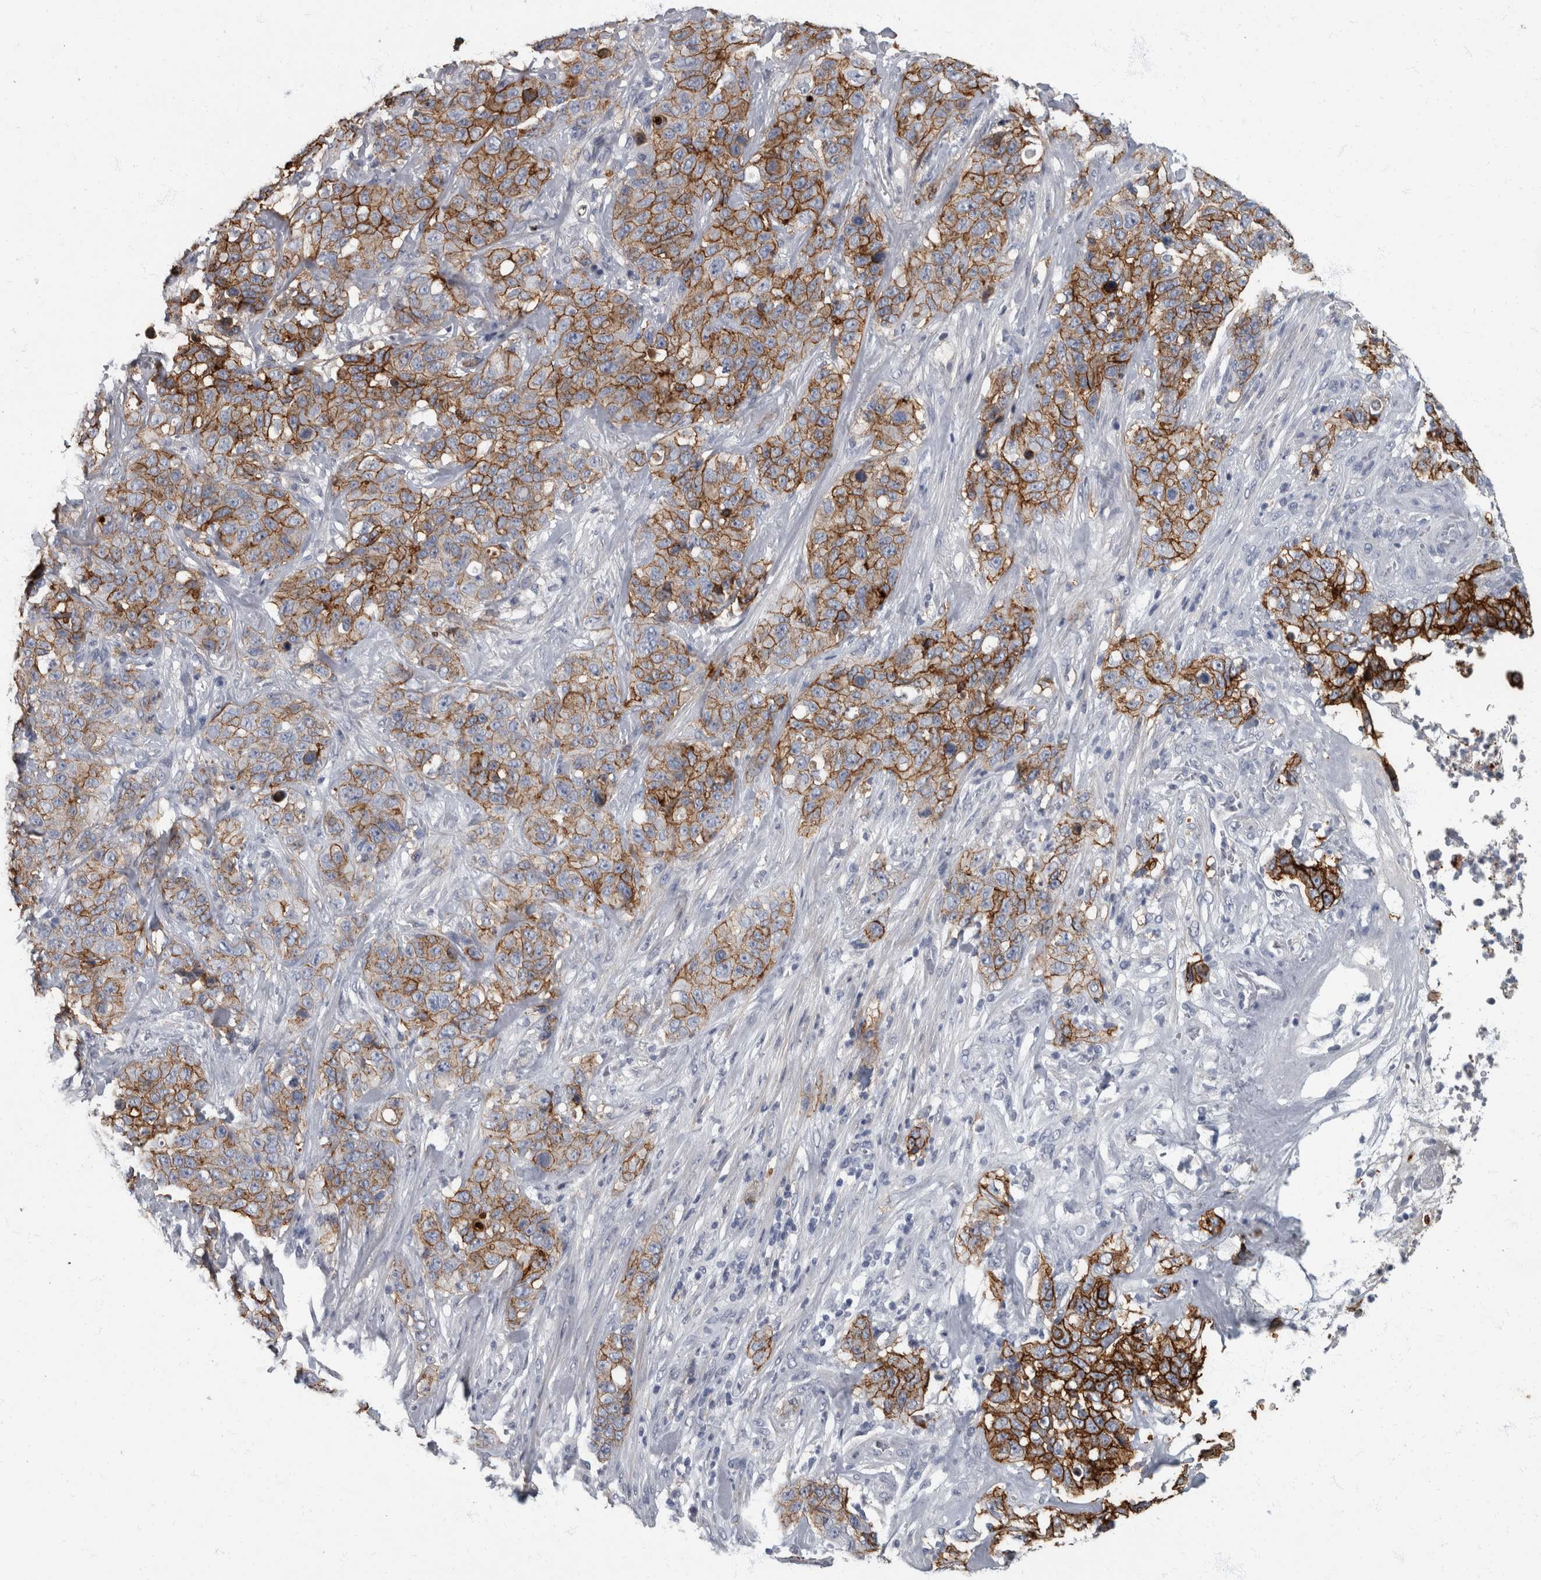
{"staining": {"intensity": "moderate", "quantity": ">75%", "location": "cytoplasmic/membranous"}, "tissue": "stomach cancer", "cell_type": "Tumor cells", "image_type": "cancer", "snomed": [{"axis": "morphology", "description": "Adenocarcinoma, NOS"}, {"axis": "topography", "description": "Stomach"}], "caption": "This is an image of immunohistochemistry staining of stomach cancer, which shows moderate expression in the cytoplasmic/membranous of tumor cells.", "gene": "DSG2", "patient": {"sex": "male", "age": 48}}